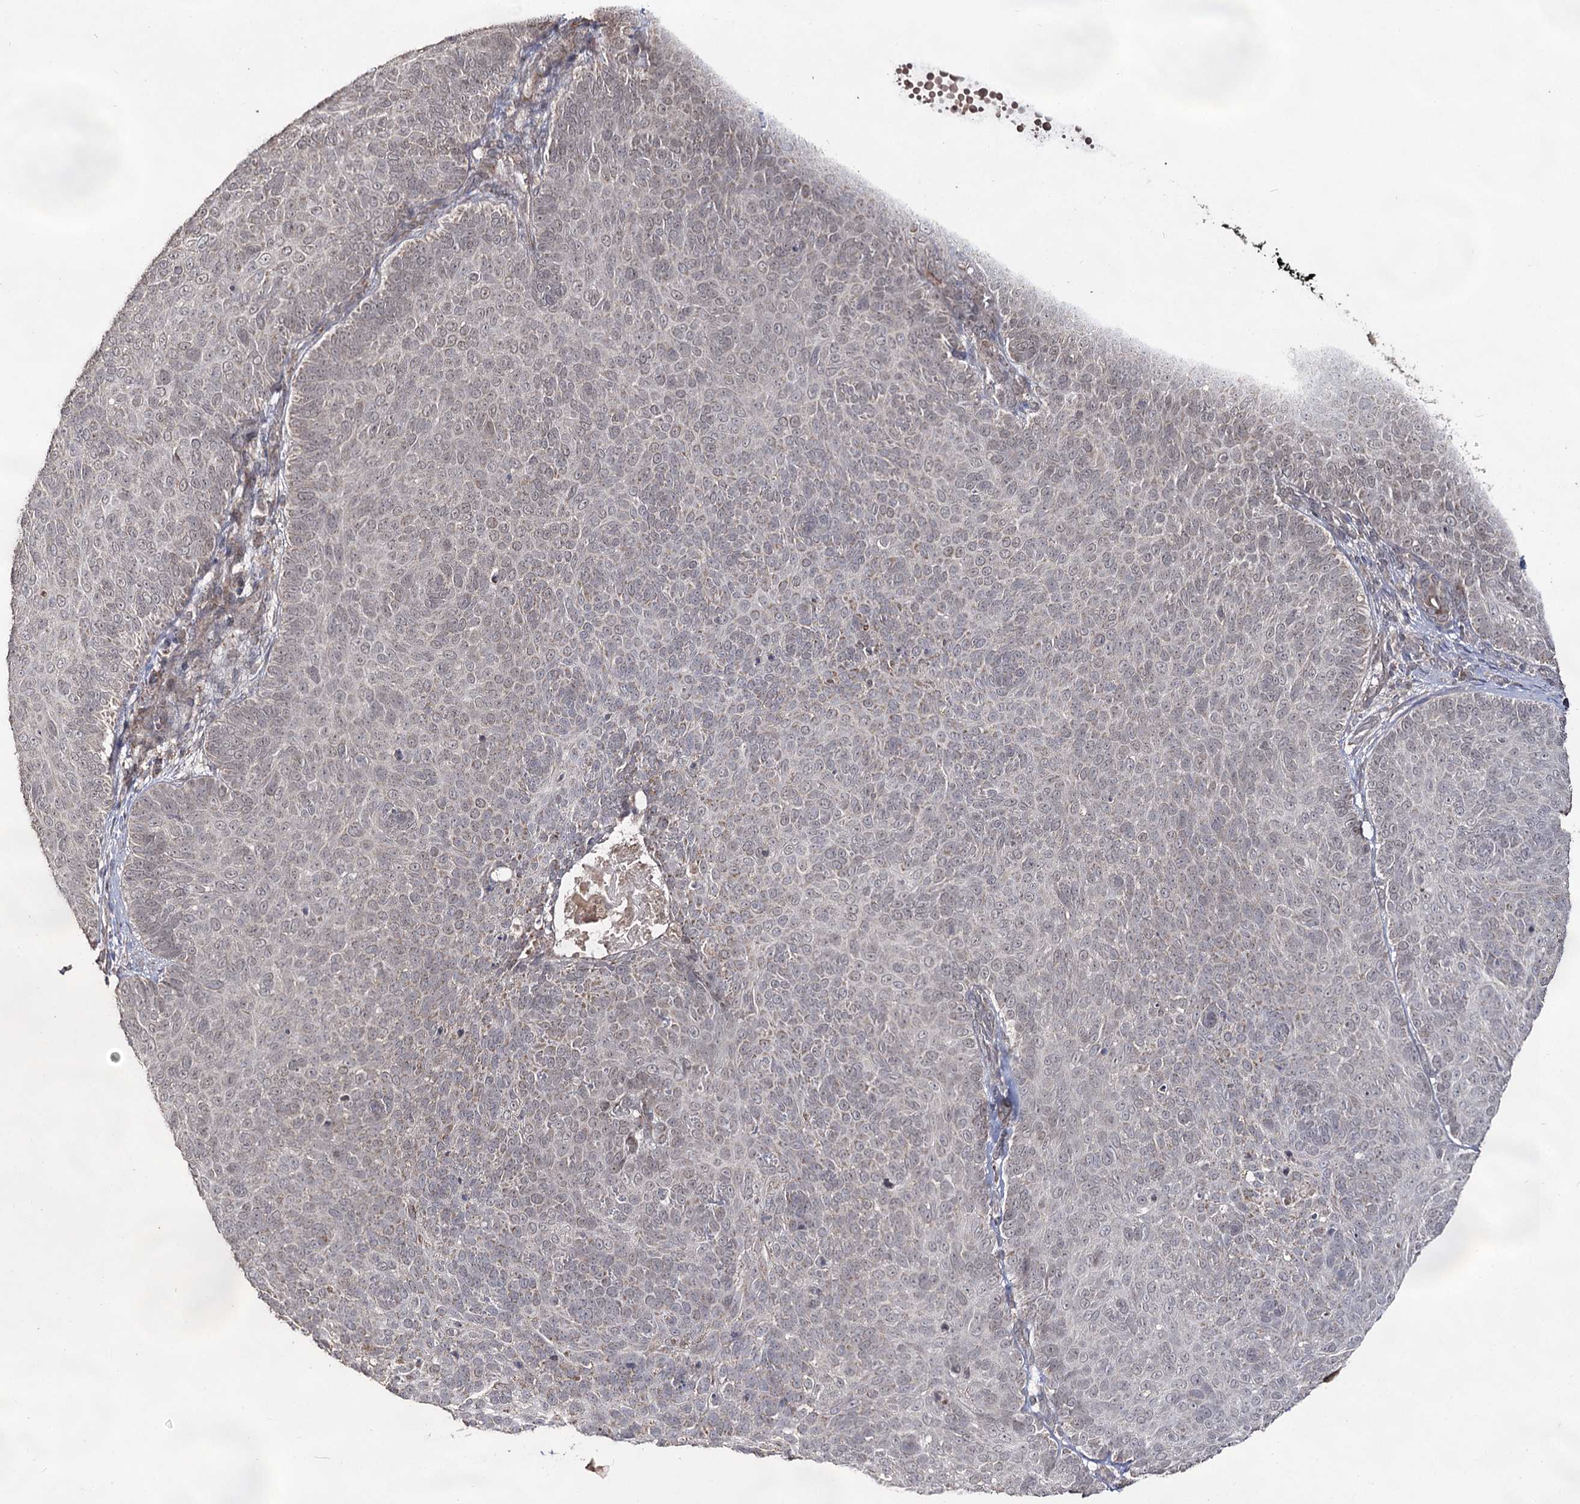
{"staining": {"intensity": "weak", "quantity": "<25%", "location": "nuclear"}, "tissue": "skin cancer", "cell_type": "Tumor cells", "image_type": "cancer", "snomed": [{"axis": "morphology", "description": "Basal cell carcinoma"}, {"axis": "topography", "description": "Skin"}], "caption": "Skin cancer stained for a protein using IHC reveals no staining tumor cells.", "gene": "ACTR6", "patient": {"sex": "male", "age": 85}}